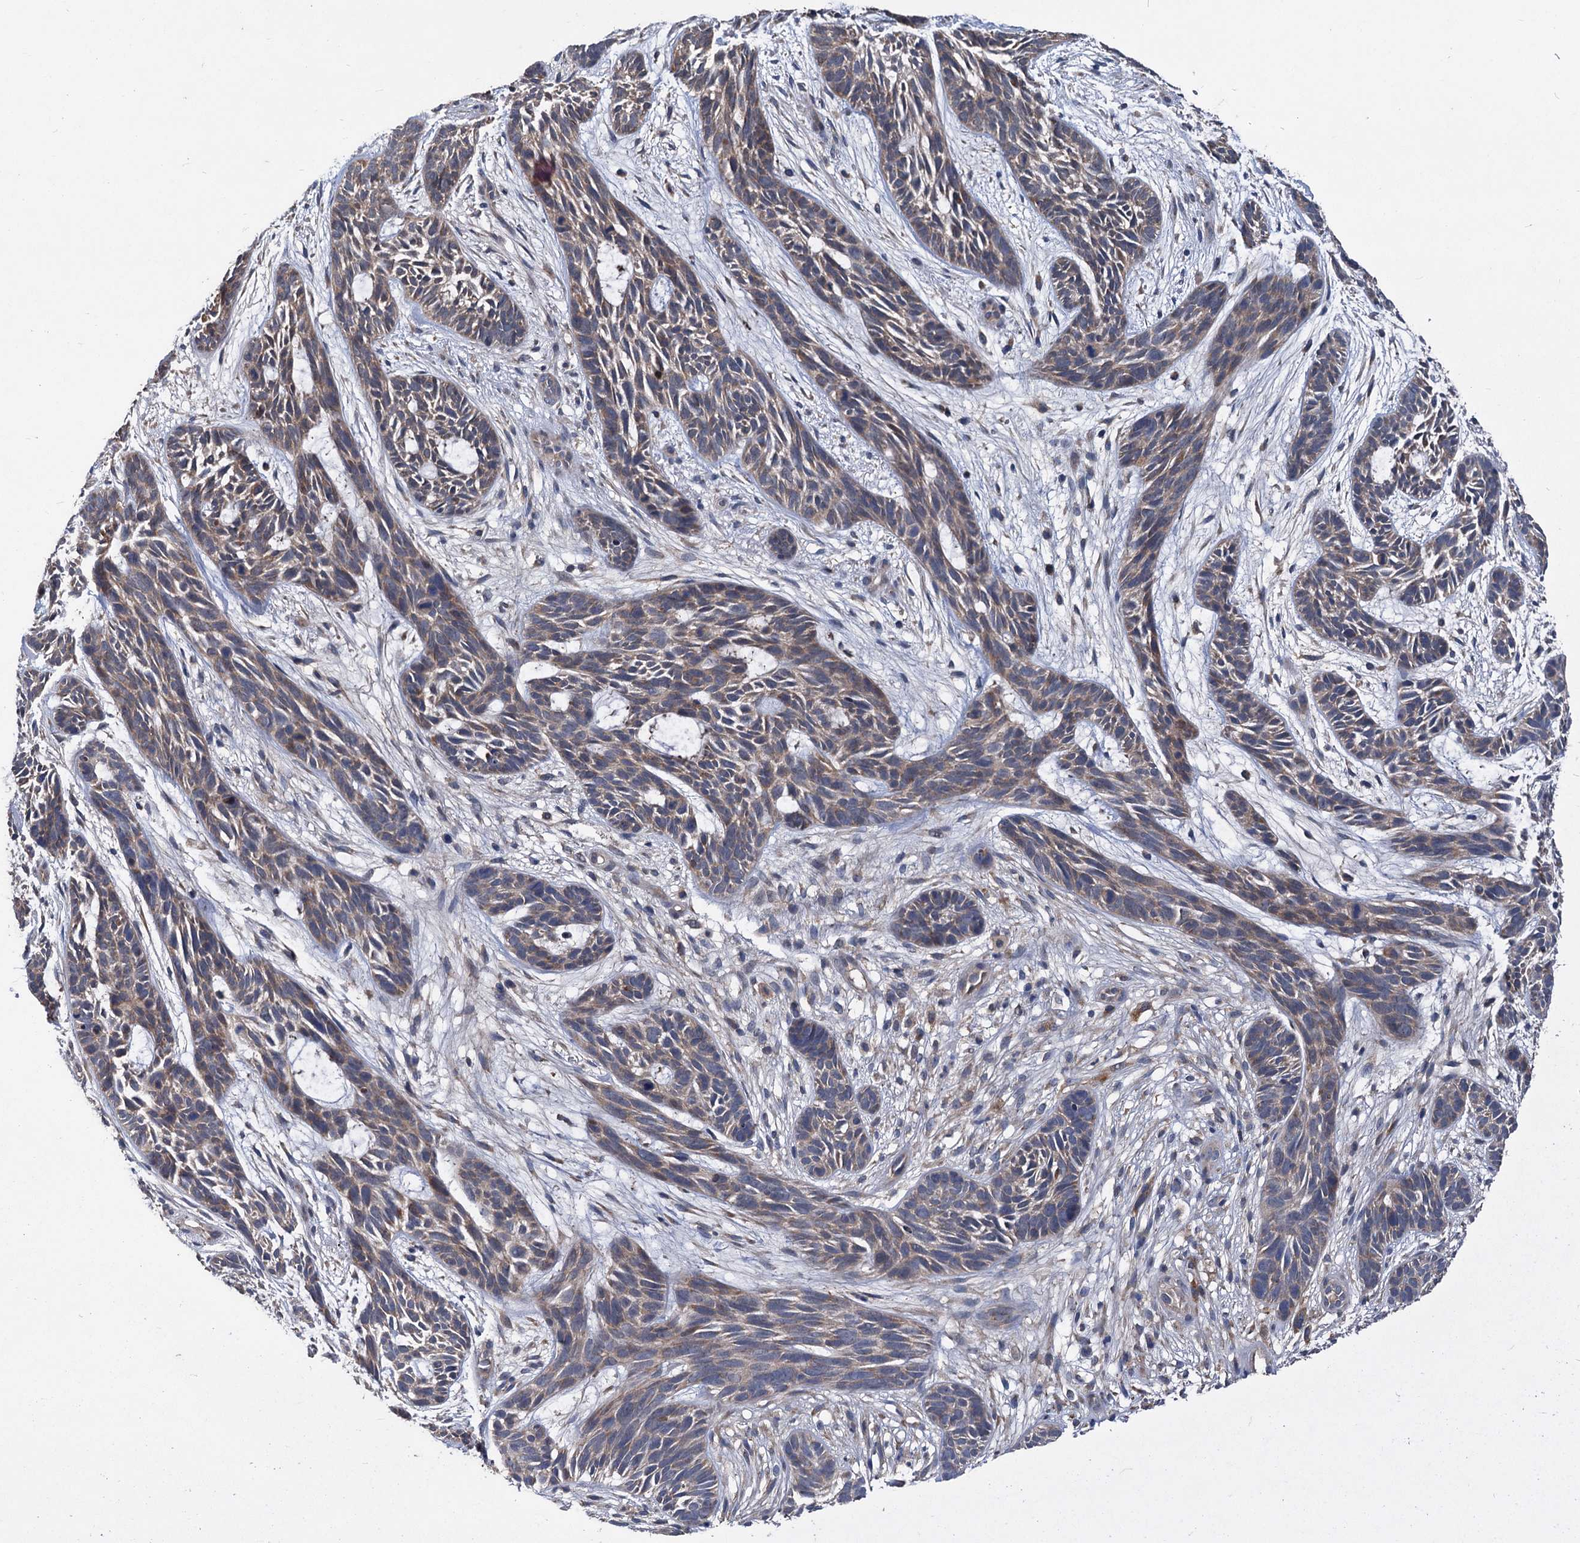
{"staining": {"intensity": "weak", "quantity": "25%-75%", "location": "cytoplasmic/membranous"}, "tissue": "skin cancer", "cell_type": "Tumor cells", "image_type": "cancer", "snomed": [{"axis": "morphology", "description": "Basal cell carcinoma"}, {"axis": "topography", "description": "Skin"}], "caption": "The photomicrograph displays a brown stain indicating the presence of a protein in the cytoplasmic/membranous of tumor cells in basal cell carcinoma (skin).", "gene": "OTUB1", "patient": {"sex": "male", "age": 89}}